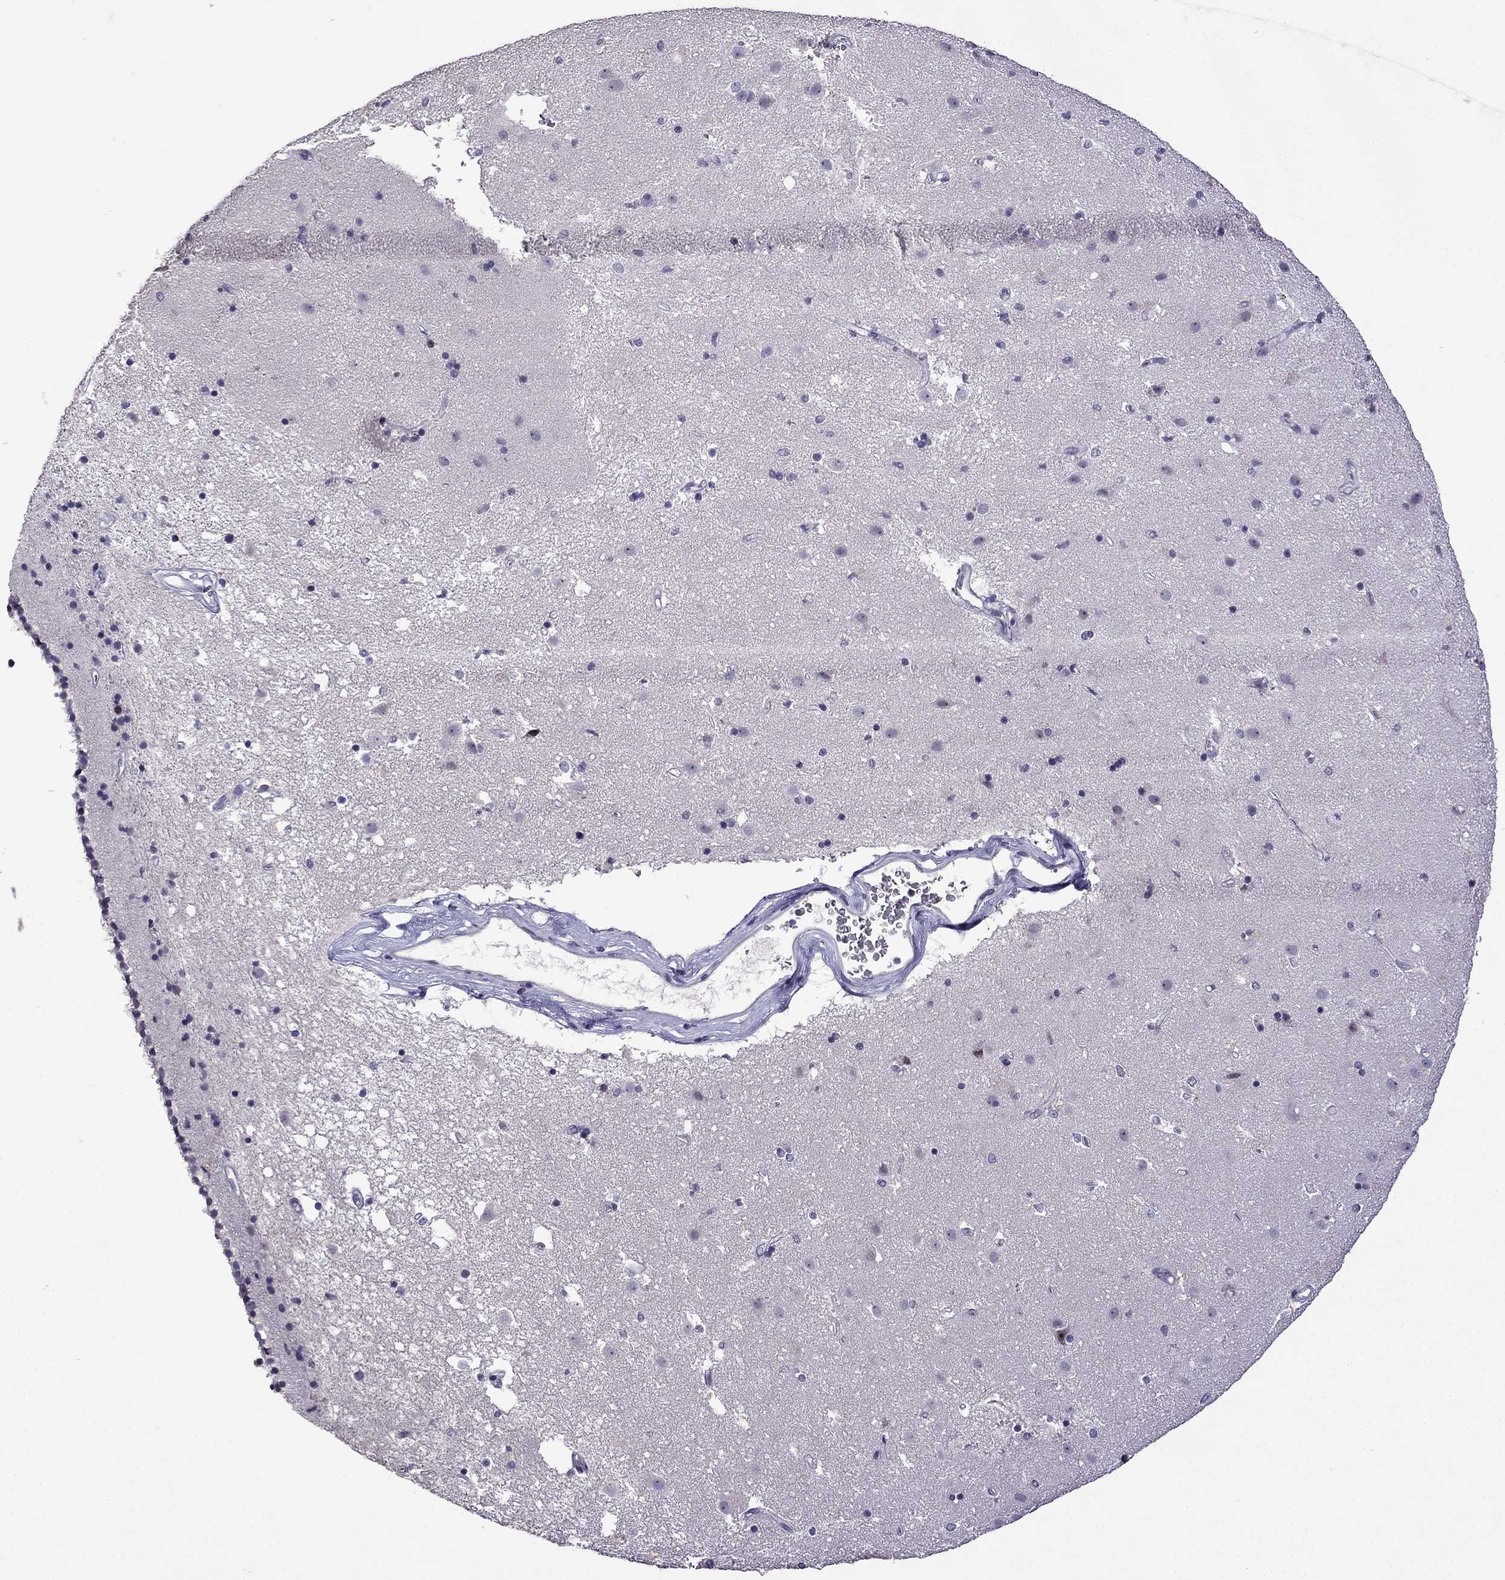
{"staining": {"intensity": "negative", "quantity": "none", "location": "none"}, "tissue": "caudate", "cell_type": "Glial cells", "image_type": "normal", "snomed": [{"axis": "morphology", "description": "Normal tissue, NOS"}, {"axis": "topography", "description": "Lateral ventricle wall"}], "caption": "Immunohistochemistry micrograph of unremarkable caudate stained for a protein (brown), which shows no positivity in glial cells. Nuclei are stained in blue.", "gene": "TTN", "patient": {"sex": "female", "age": 71}}